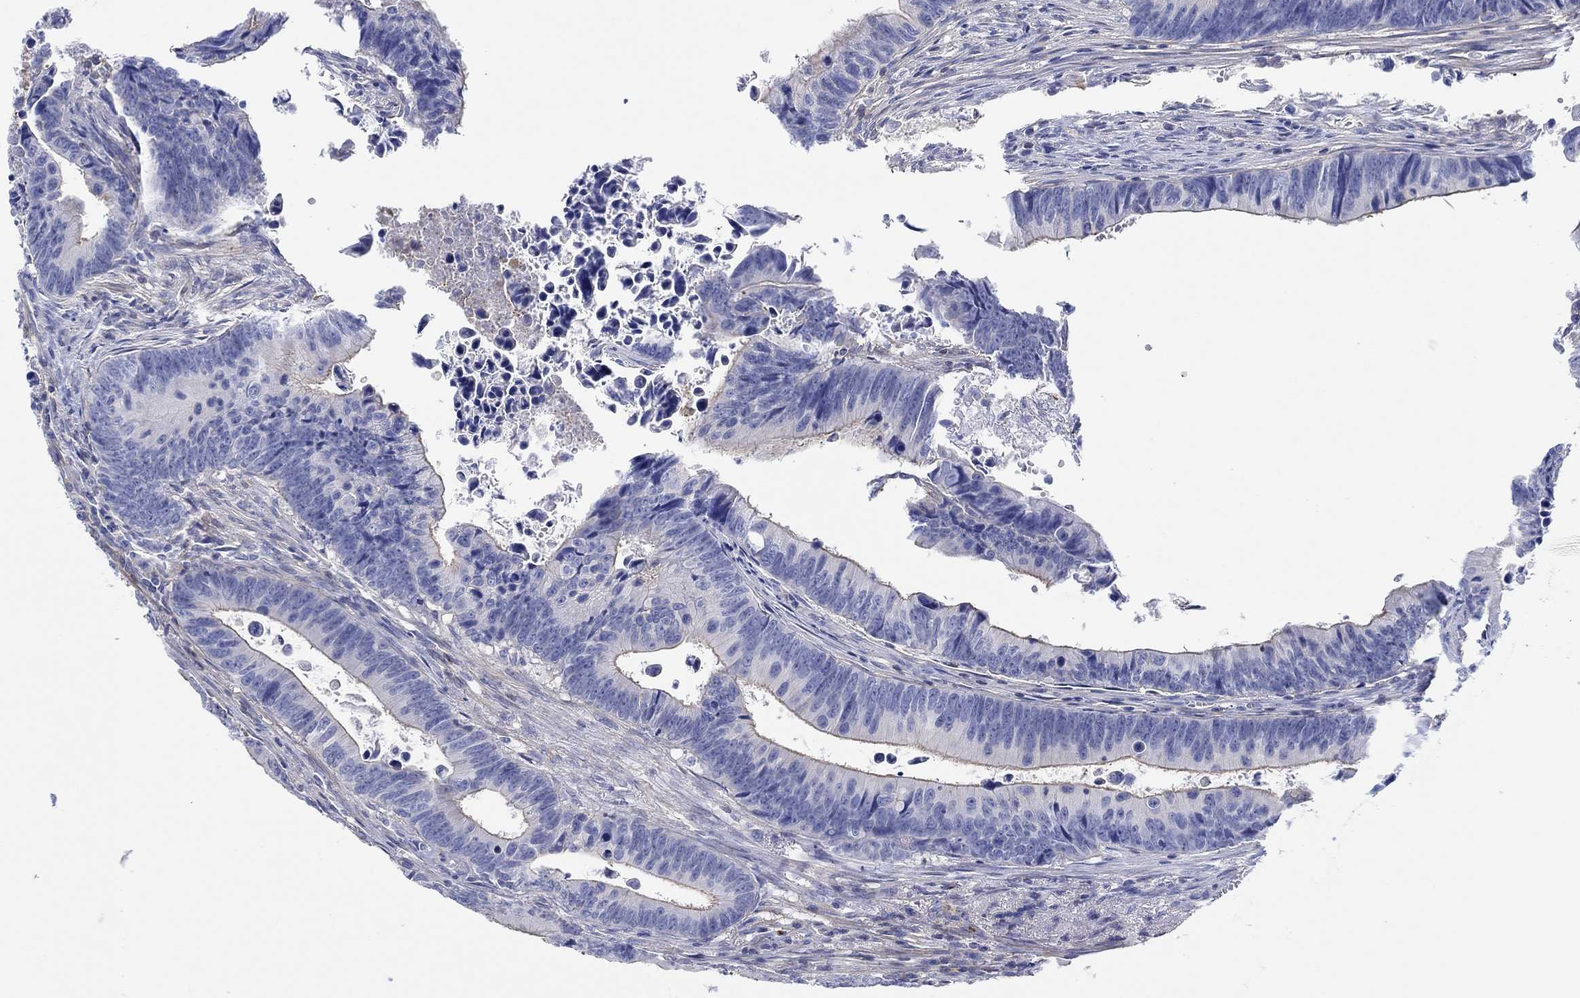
{"staining": {"intensity": "negative", "quantity": "none", "location": "none"}, "tissue": "colorectal cancer", "cell_type": "Tumor cells", "image_type": "cancer", "snomed": [{"axis": "morphology", "description": "Adenocarcinoma, NOS"}, {"axis": "topography", "description": "Colon"}], "caption": "Tumor cells show no significant protein expression in colorectal cancer. (DAB (3,3'-diaminobenzidine) IHC with hematoxylin counter stain).", "gene": "PPIL6", "patient": {"sex": "female", "age": 87}}